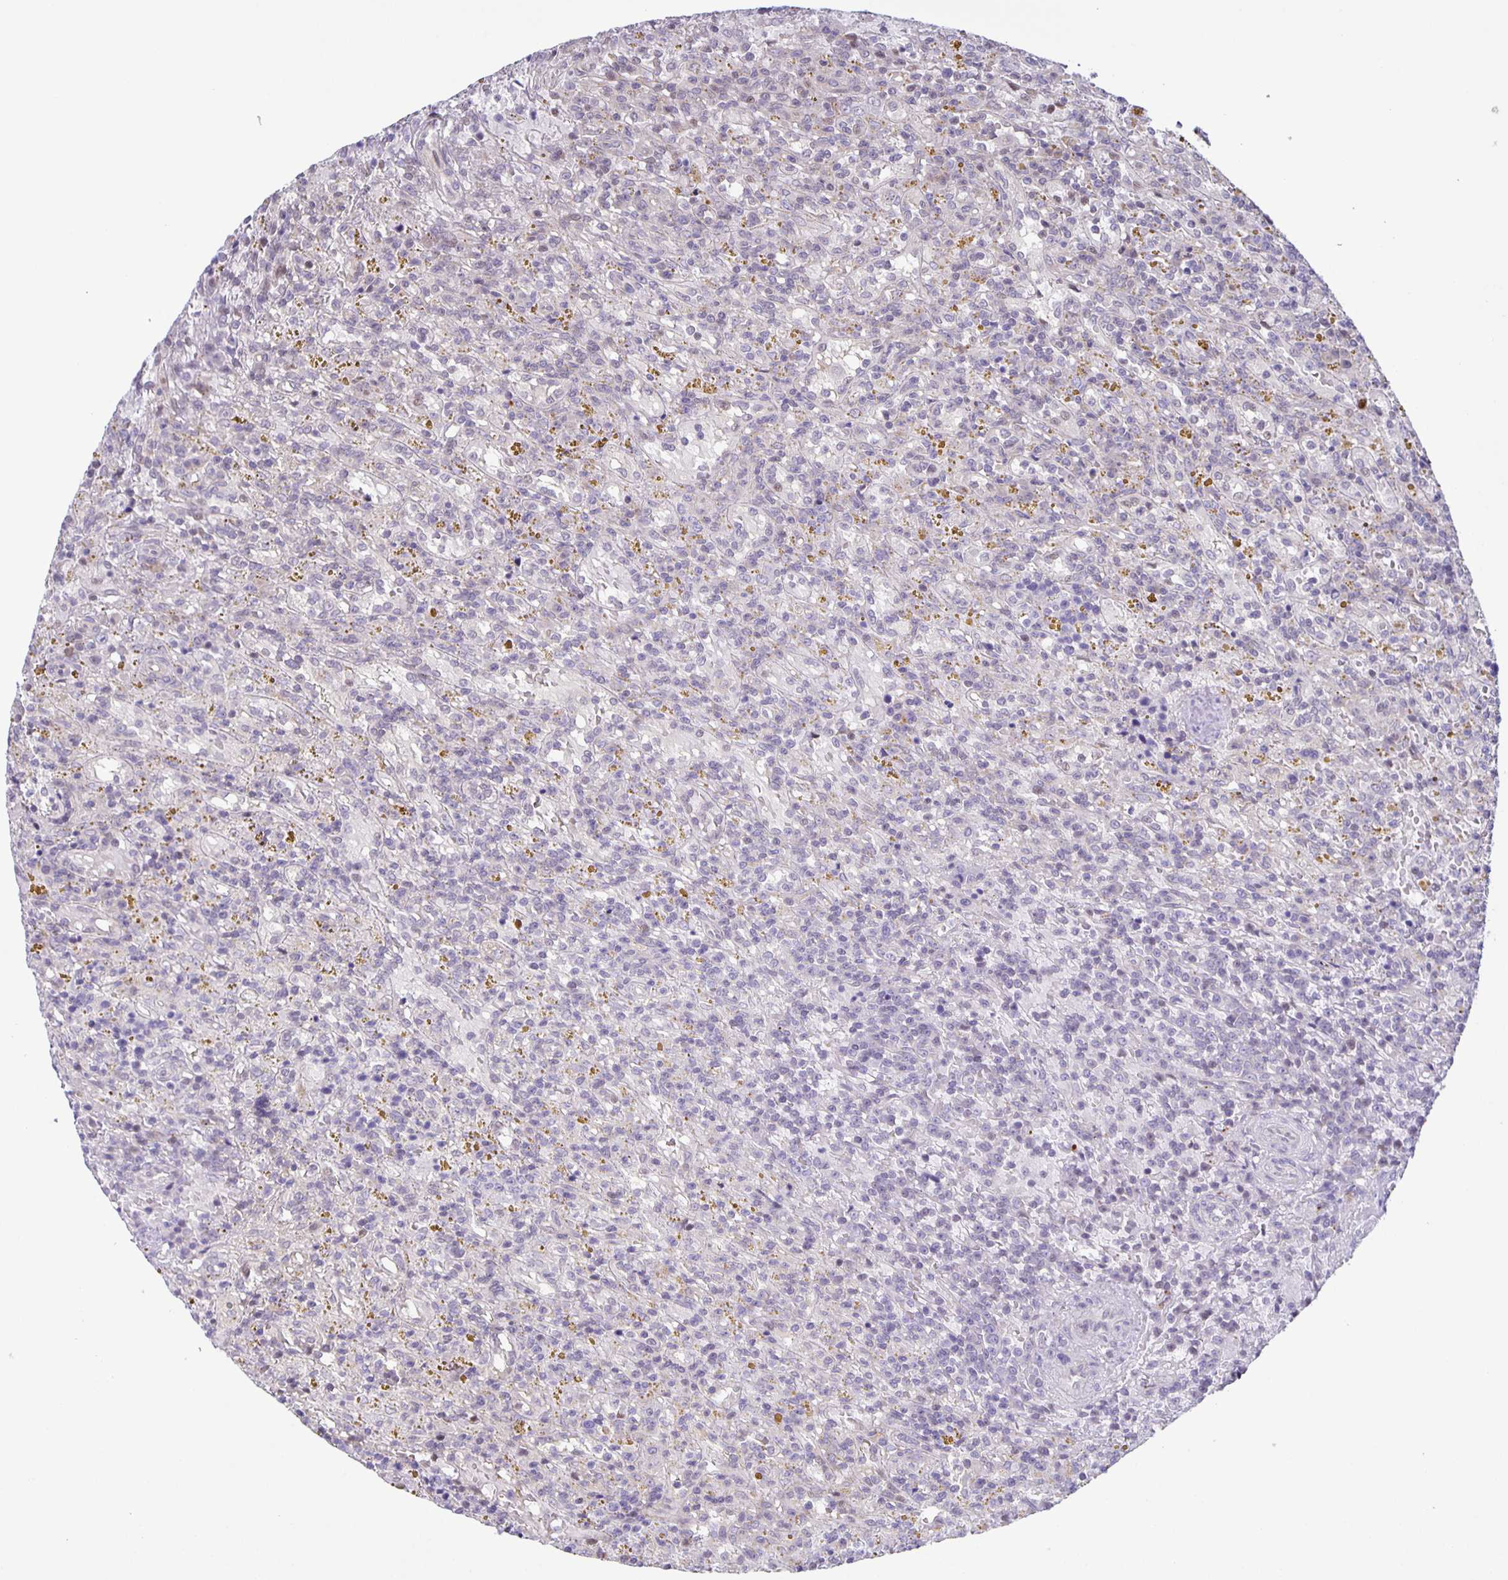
{"staining": {"intensity": "negative", "quantity": "none", "location": "none"}, "tissue": "lymphoma", "cell_type": "Tumor cells", "image_type": "cancer", "snomed": [{"axis": "morphology", "description": "Malignant lymphoma, non-Hodgkin's type, Low grade"}, {"axis": "topography", "description": "Spleen"}], "caption": "IHC of malignant lymphoma, non-Hodgkin's type (low-grade) displays no positivity in tumor cells.", "gene": "MAPK12", "patient": {"sex": "female", "age": 65}}